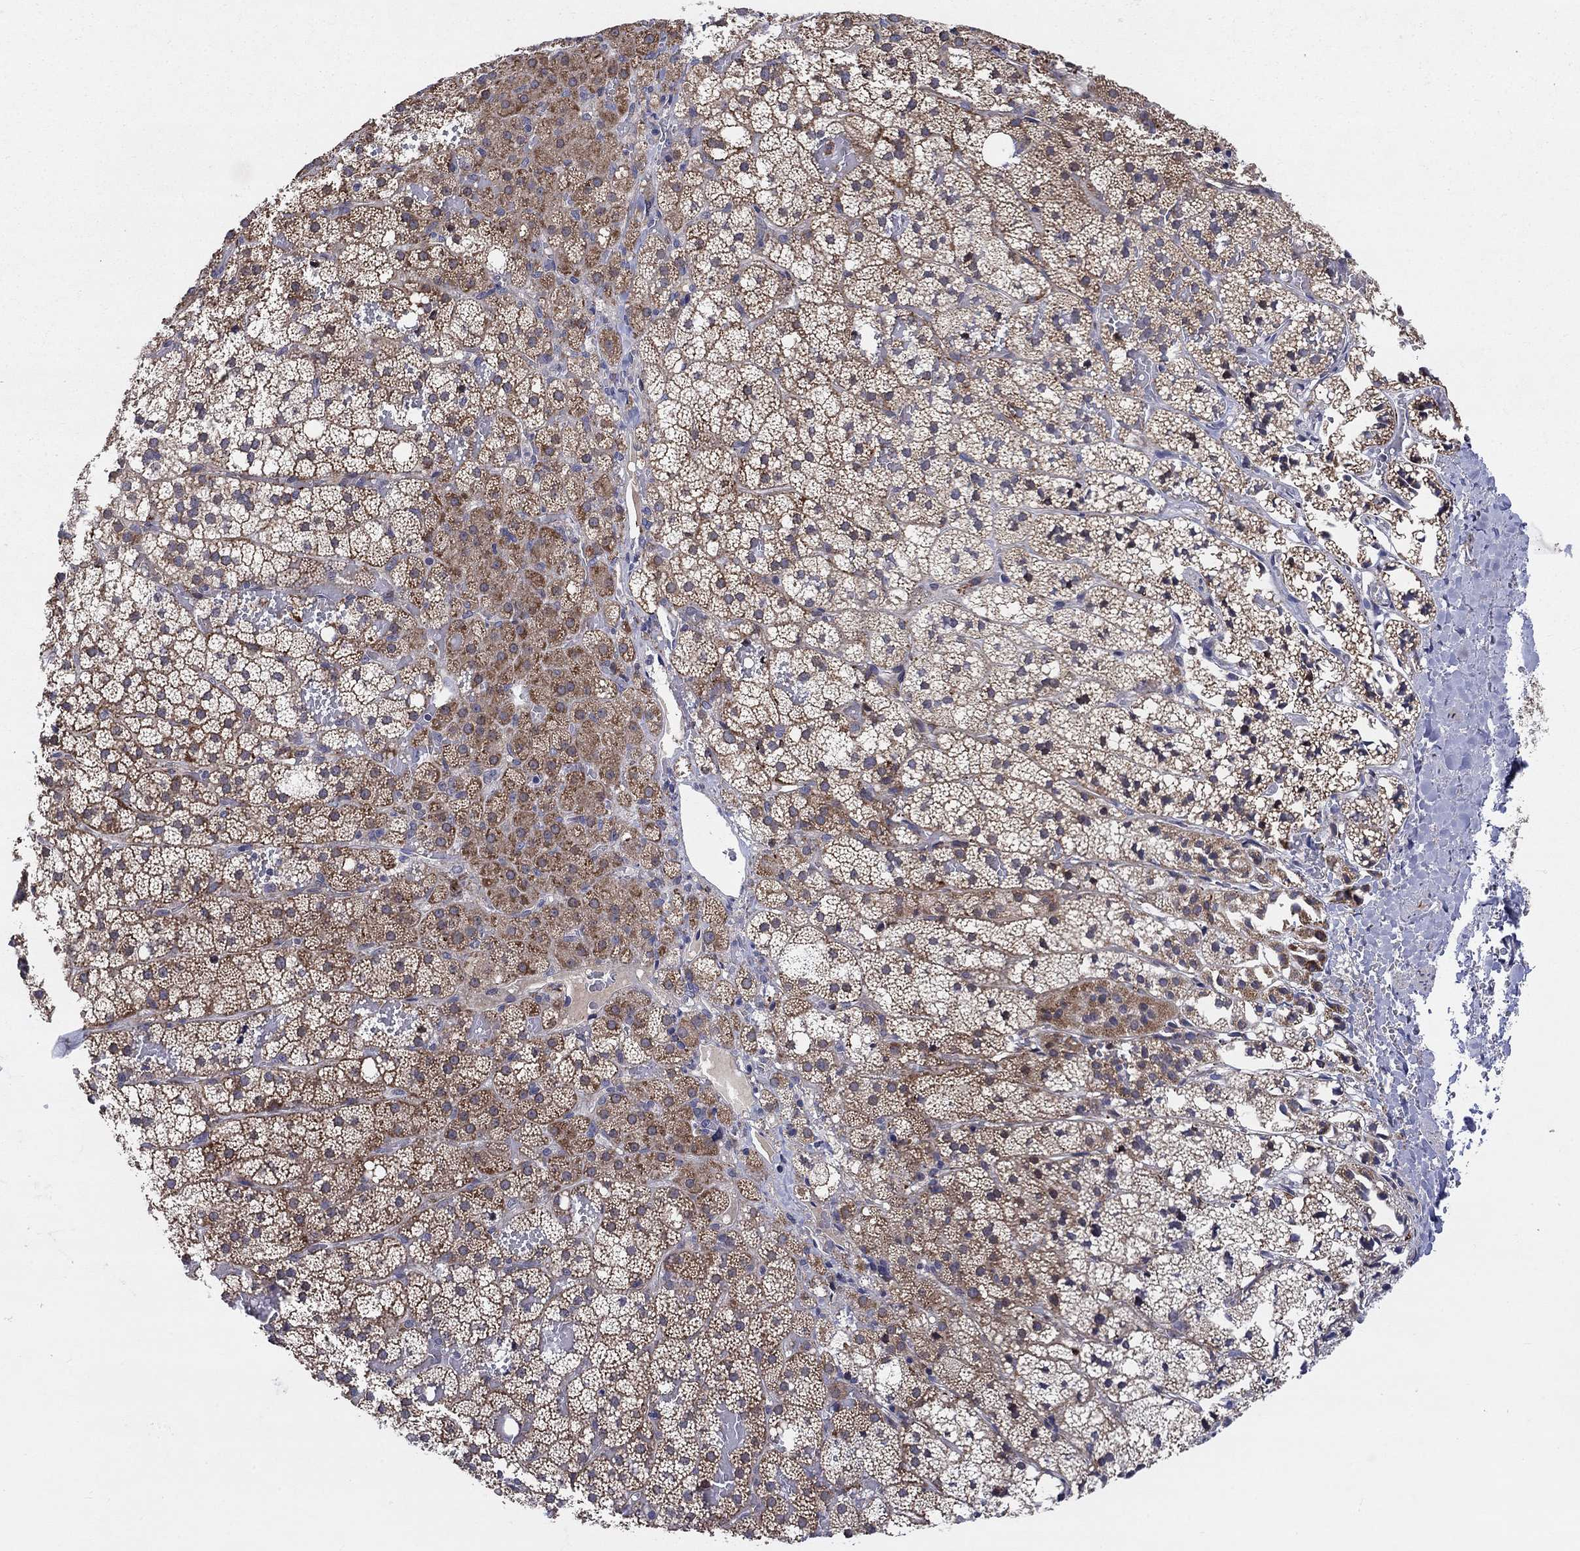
{"staining": {"intensity": "strong", "quantity": "25%-75%", "location": "cytoplasmic/membranous"}, "tissue": "adrenal gland", "cell_type": "Glandular cells", "image_type": "normal", "snomed": [{"axis": "morphology", "description": "Normal tissue, NOS"}, {"axis": "topography", "description": "Adrenal gland"}], "caption": "Immunohistochemistry (IHC) of unremarkable human adrenal gland demonstrates high levels of strong cytoplasmic/membranous expression in approximately 25%-75% of glandular cells. Ihc stains the protein in brown and the nuclei are stained blue.", "gene": "SLC35F2", "patient": {"sex": "male", "age": 53}}